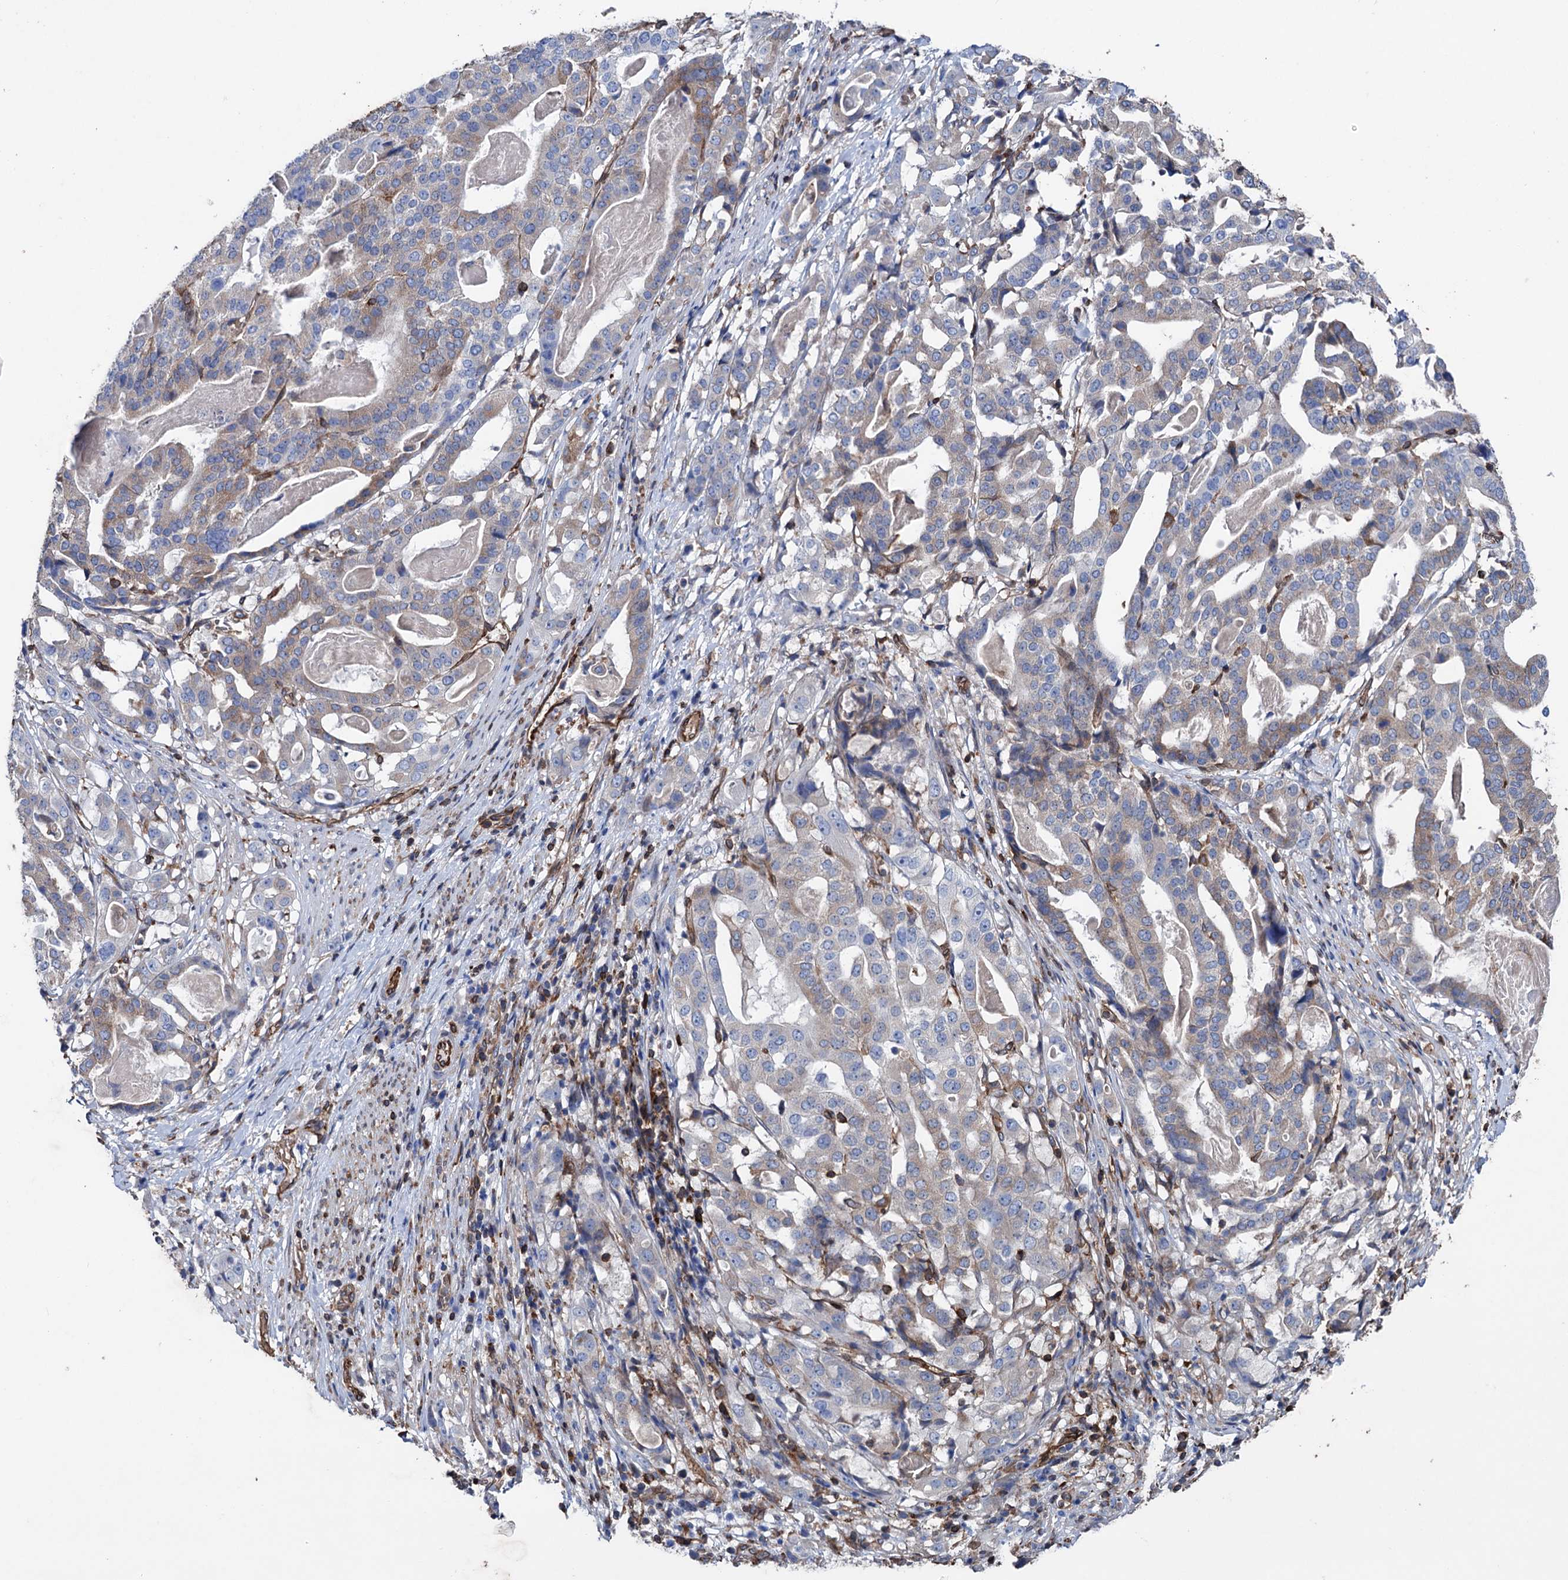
{"staining": {"intensity": "weak", "quantity": ">75%", "location": "cytoplasmic/membranous"}, "tissue": "stomach cancer", "cell_type": "Tumor cells", "image_type": "cancer", "snomed": [{"axis": "morphology", "description": "Adenocarcinoma, NOS"}, {"axis": "topography", "description": "Stomach"}], "caption": "Protein staining of stomach adenocarcinoma tissue demonstrates weak cytoplasmic/membranous positivity in about >75% of tumor cells.", "gene": "STING1", "patient": {"sex": "male", "age": 48}}